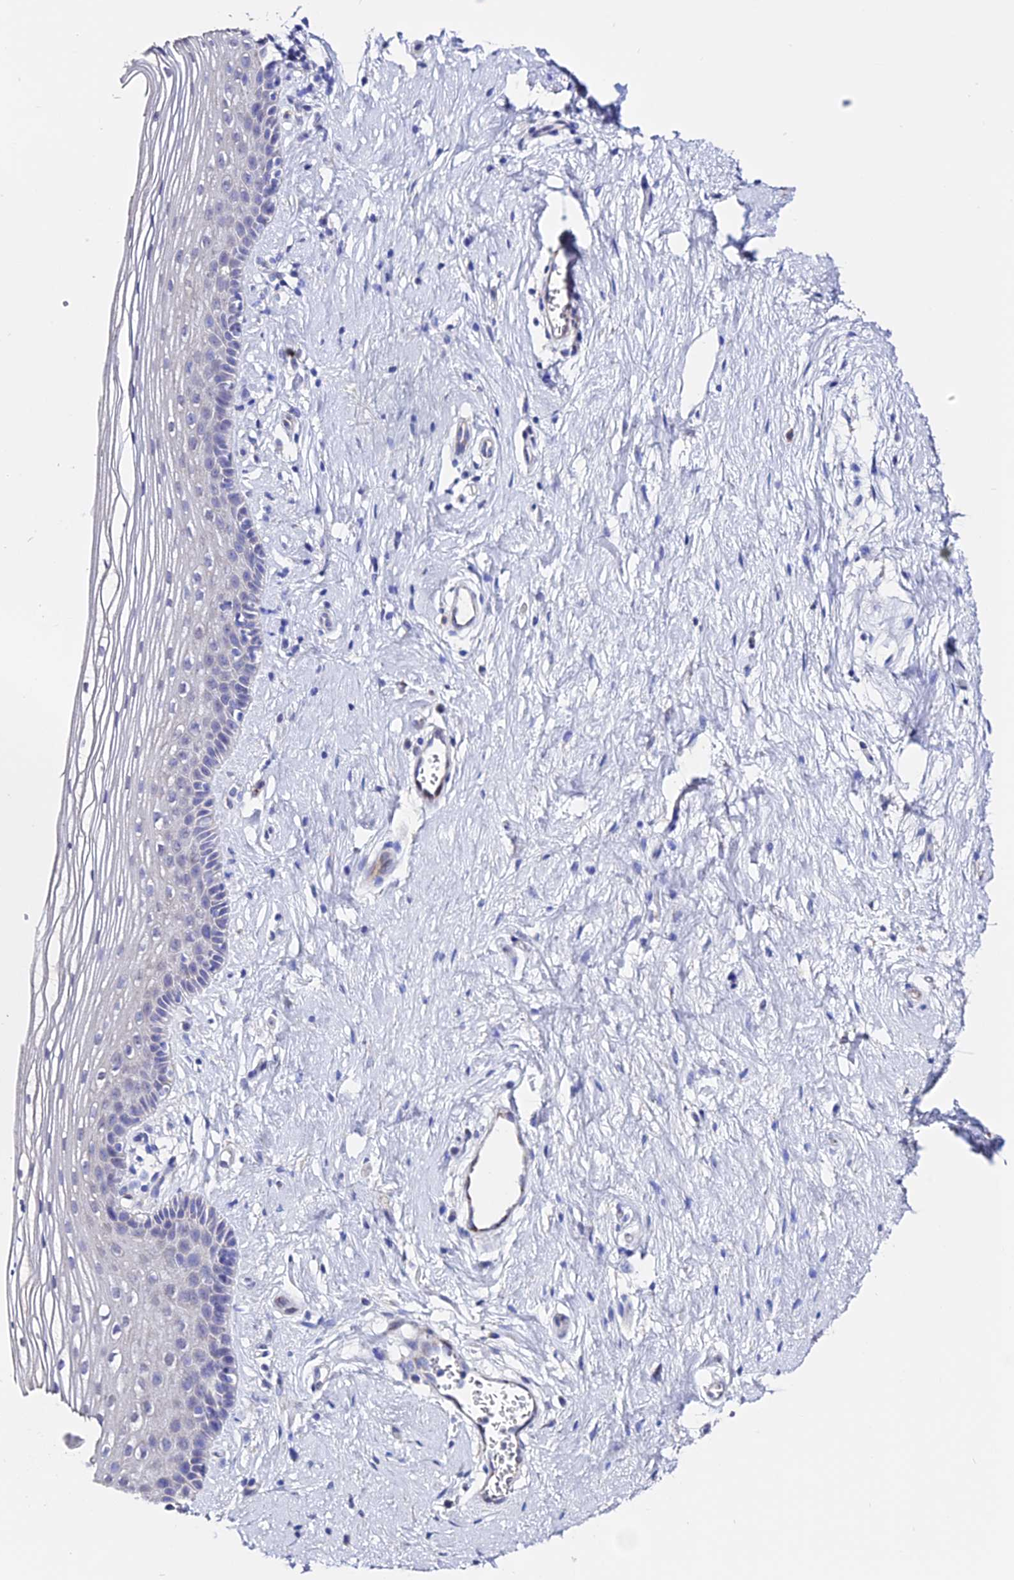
{"staining": {"intensity": "negative", "quantity": "none", "location": "none"}, "tissue": "vagina", "cell_type": "Squamous epithelial cells", "image_type": "normal", "snomed": [{"axis": "morphology", "description": "Normal tissue, NOS"}, {"axis": "topography", "description": "Vagina"}], "caption": "DAB immunohistochemical staining of benign human vagina displays no significant expression in squamous epithelial cells.", "gene": "ESM1", "patient": {"sex": "female", "age": 46}}